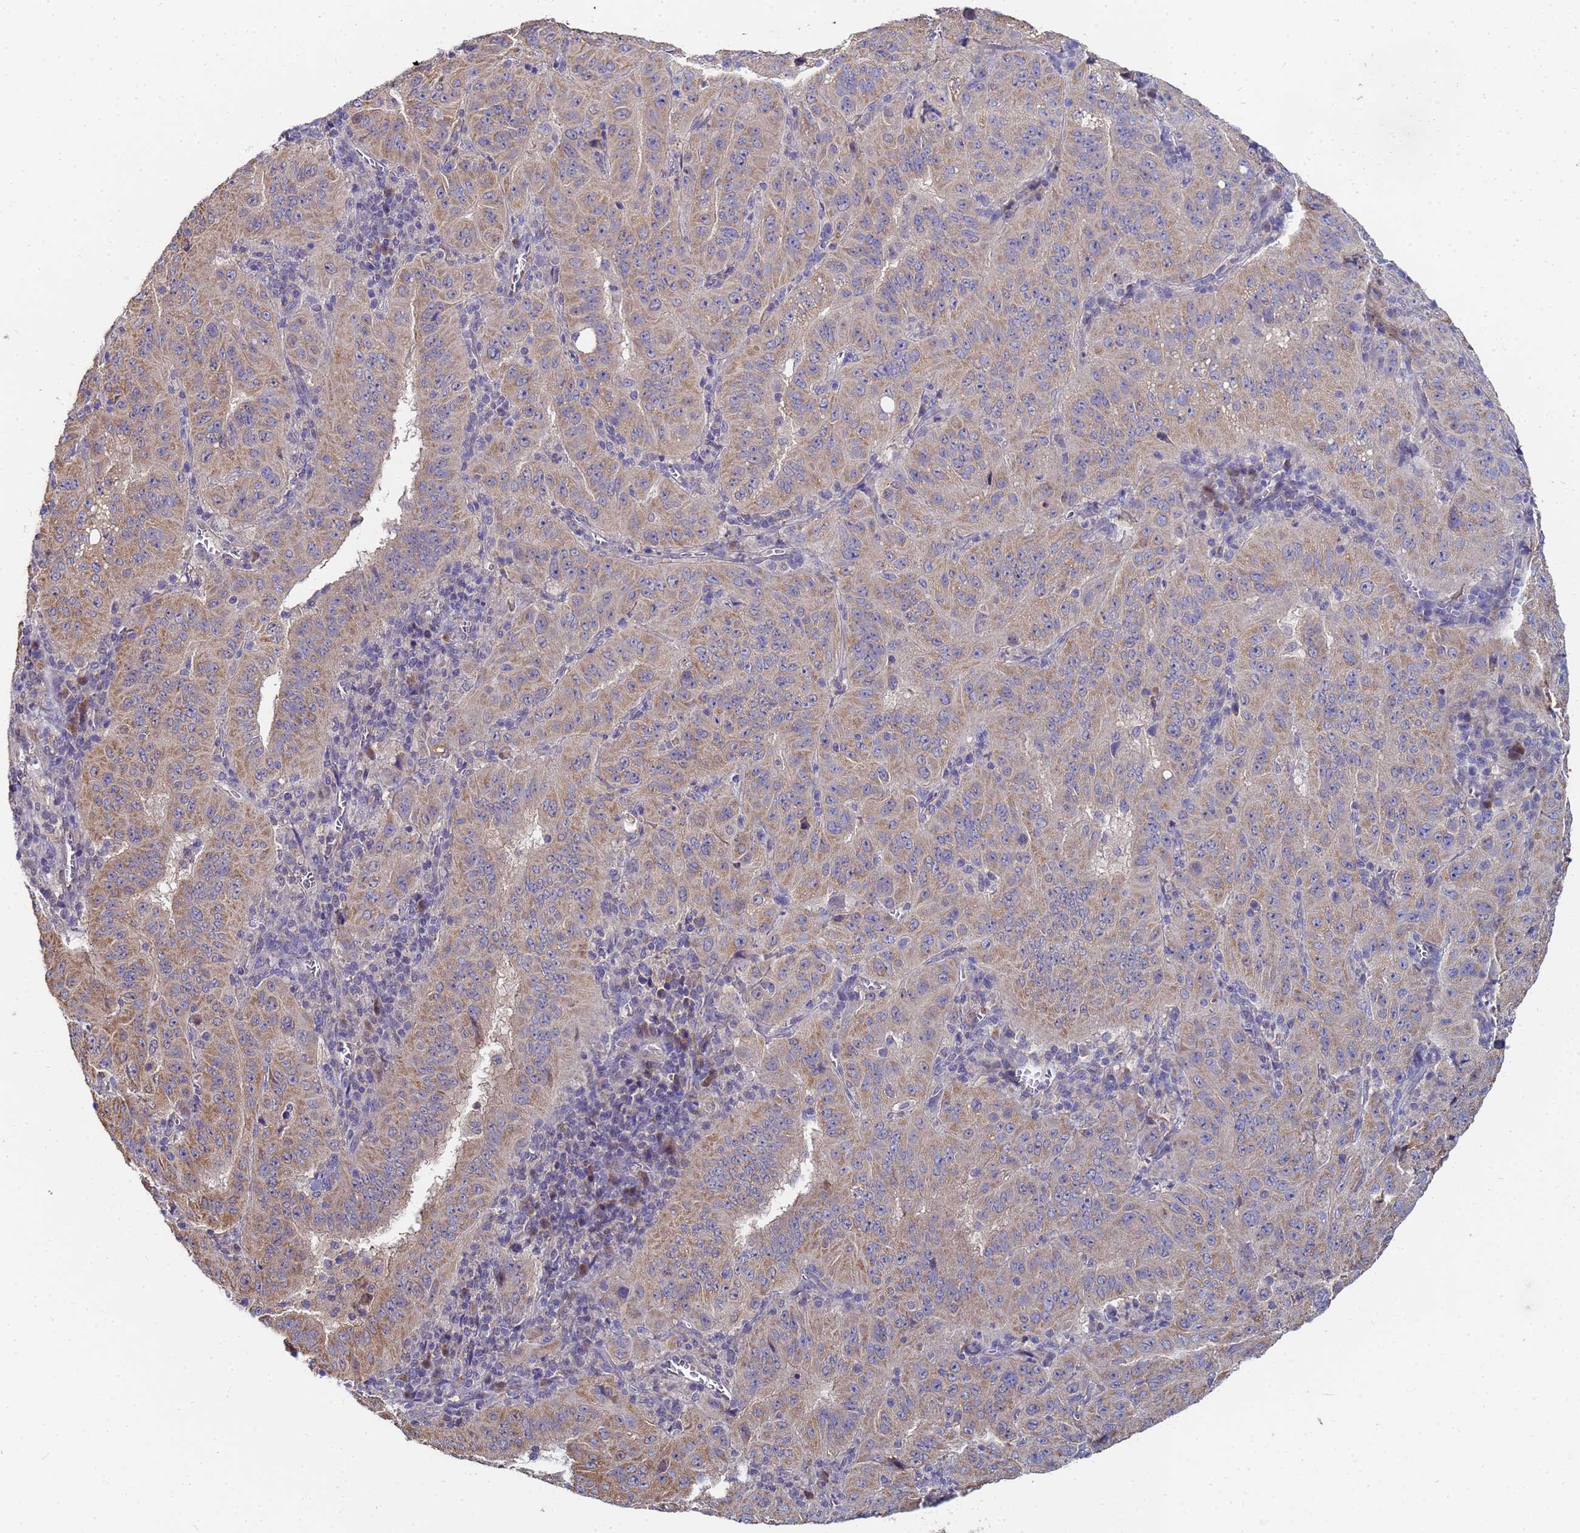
{"staining": {"intensity": "weak", "quantity": ">75%", "location": "cytoplasmic/membranous"}, "tissue": "pancreatic cancer", "cell_type": "Tumor cells", "image_type": "cancer", "snomed": [{"axis": "morphology", "description": "Adenocarcinoma, NOS"}, {"axis": "topography", "description": "Pancreas"}], "caption": "DAB immunohistochemical staining of pancreatic adenocarcinoma displays weak cytoplasmic/membranous protein positivity in about >75% of tumor cells.", "gene": "C5orf34", "patient": {"sex": "male", "age": 63}}